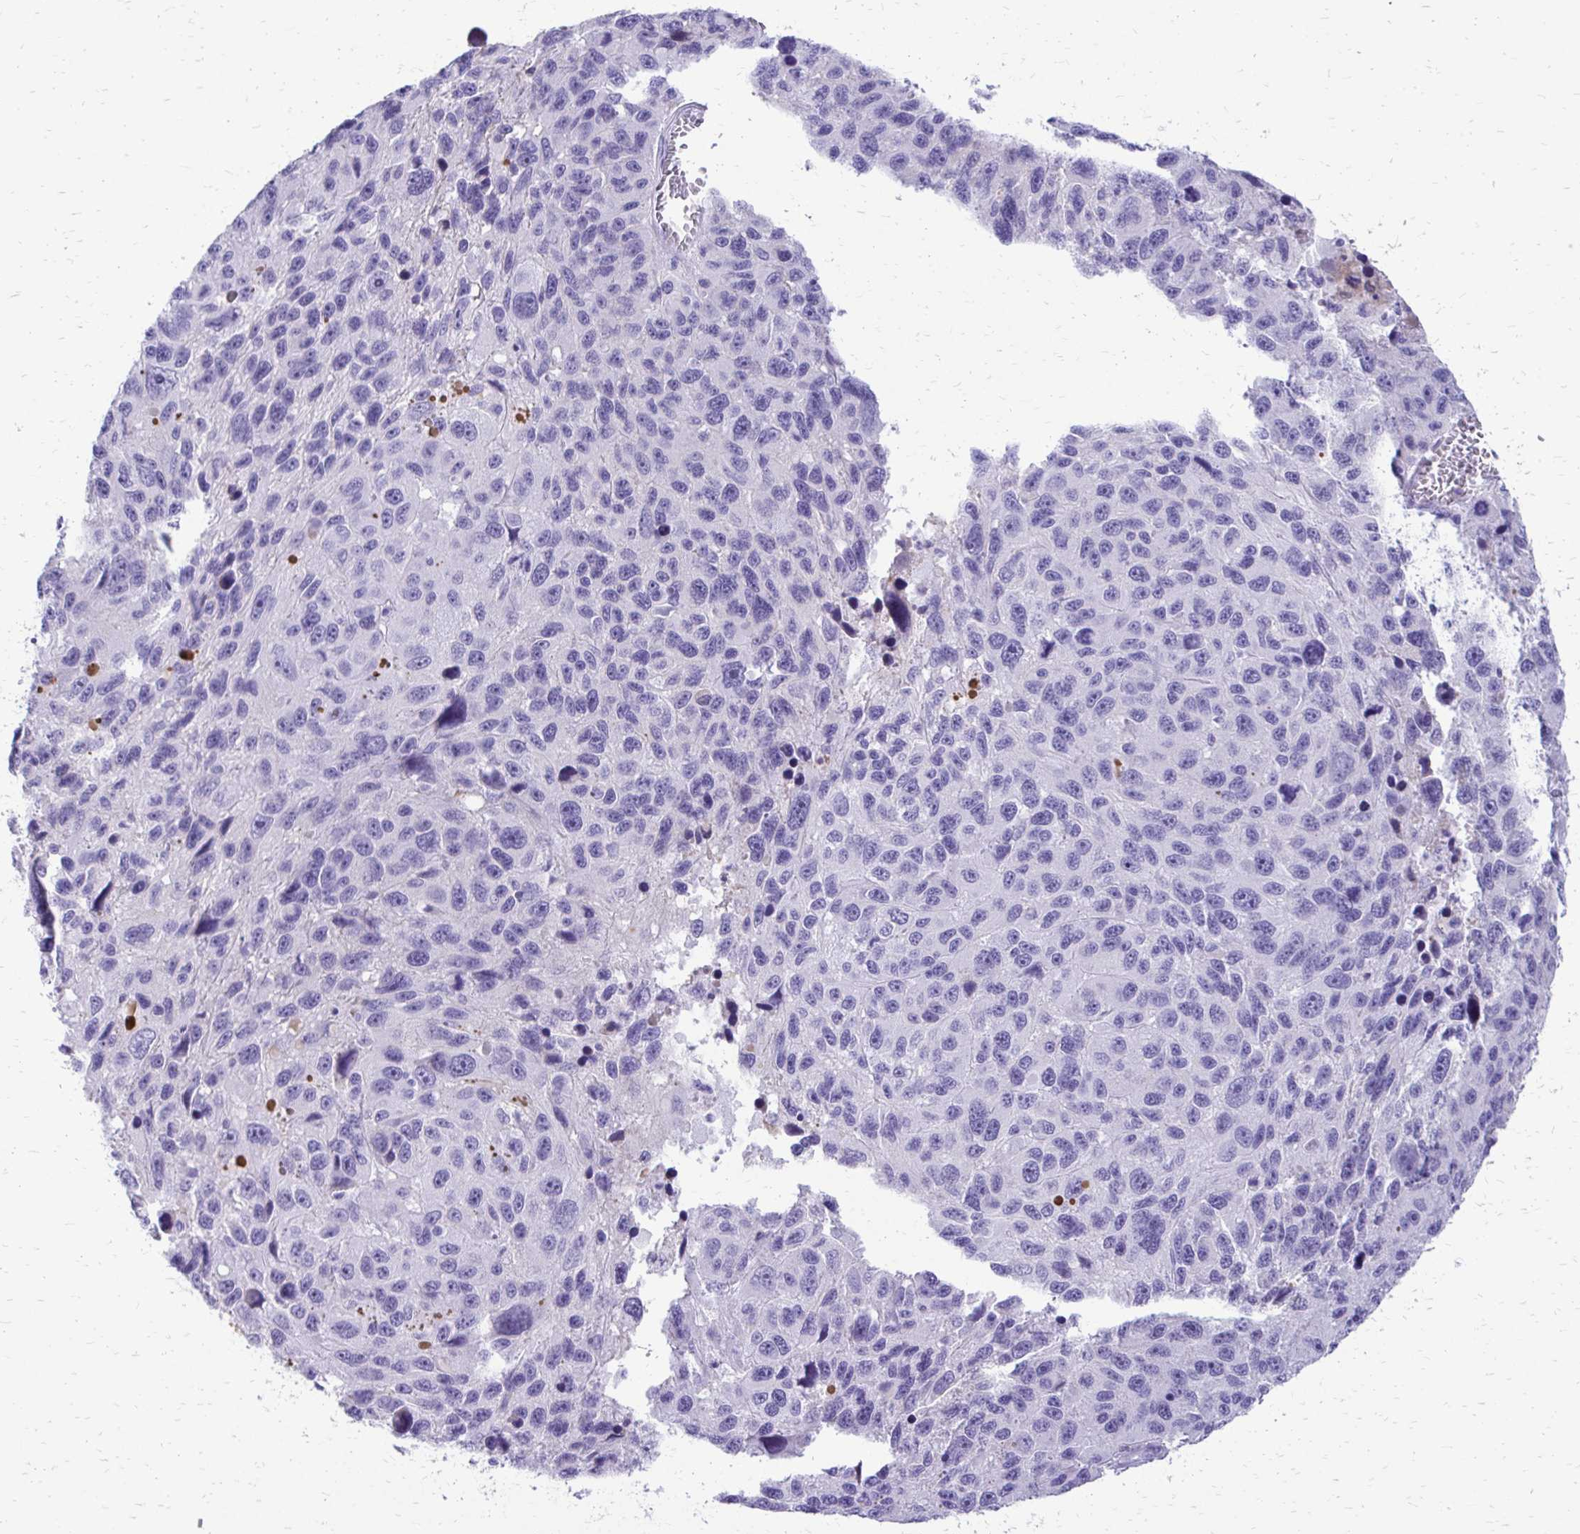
{"staining": {"intensity": "negative", "quantity": "none", "location": "none"}, "tissue": "melanoma", "cell_type": "Tumor cells", "image_type": "cancer", "snomed": [{"axis": "morphology", "description": "Malignant melanoma, NOS"}, {"axis": "topography", "description": "Skin"}], "caption": "Protein analysis of malignant melanoma exhibits no significant expression in tumor cells.", "gene": "SIGLEC11", "patient": {"sex": "male", "age": 53}}